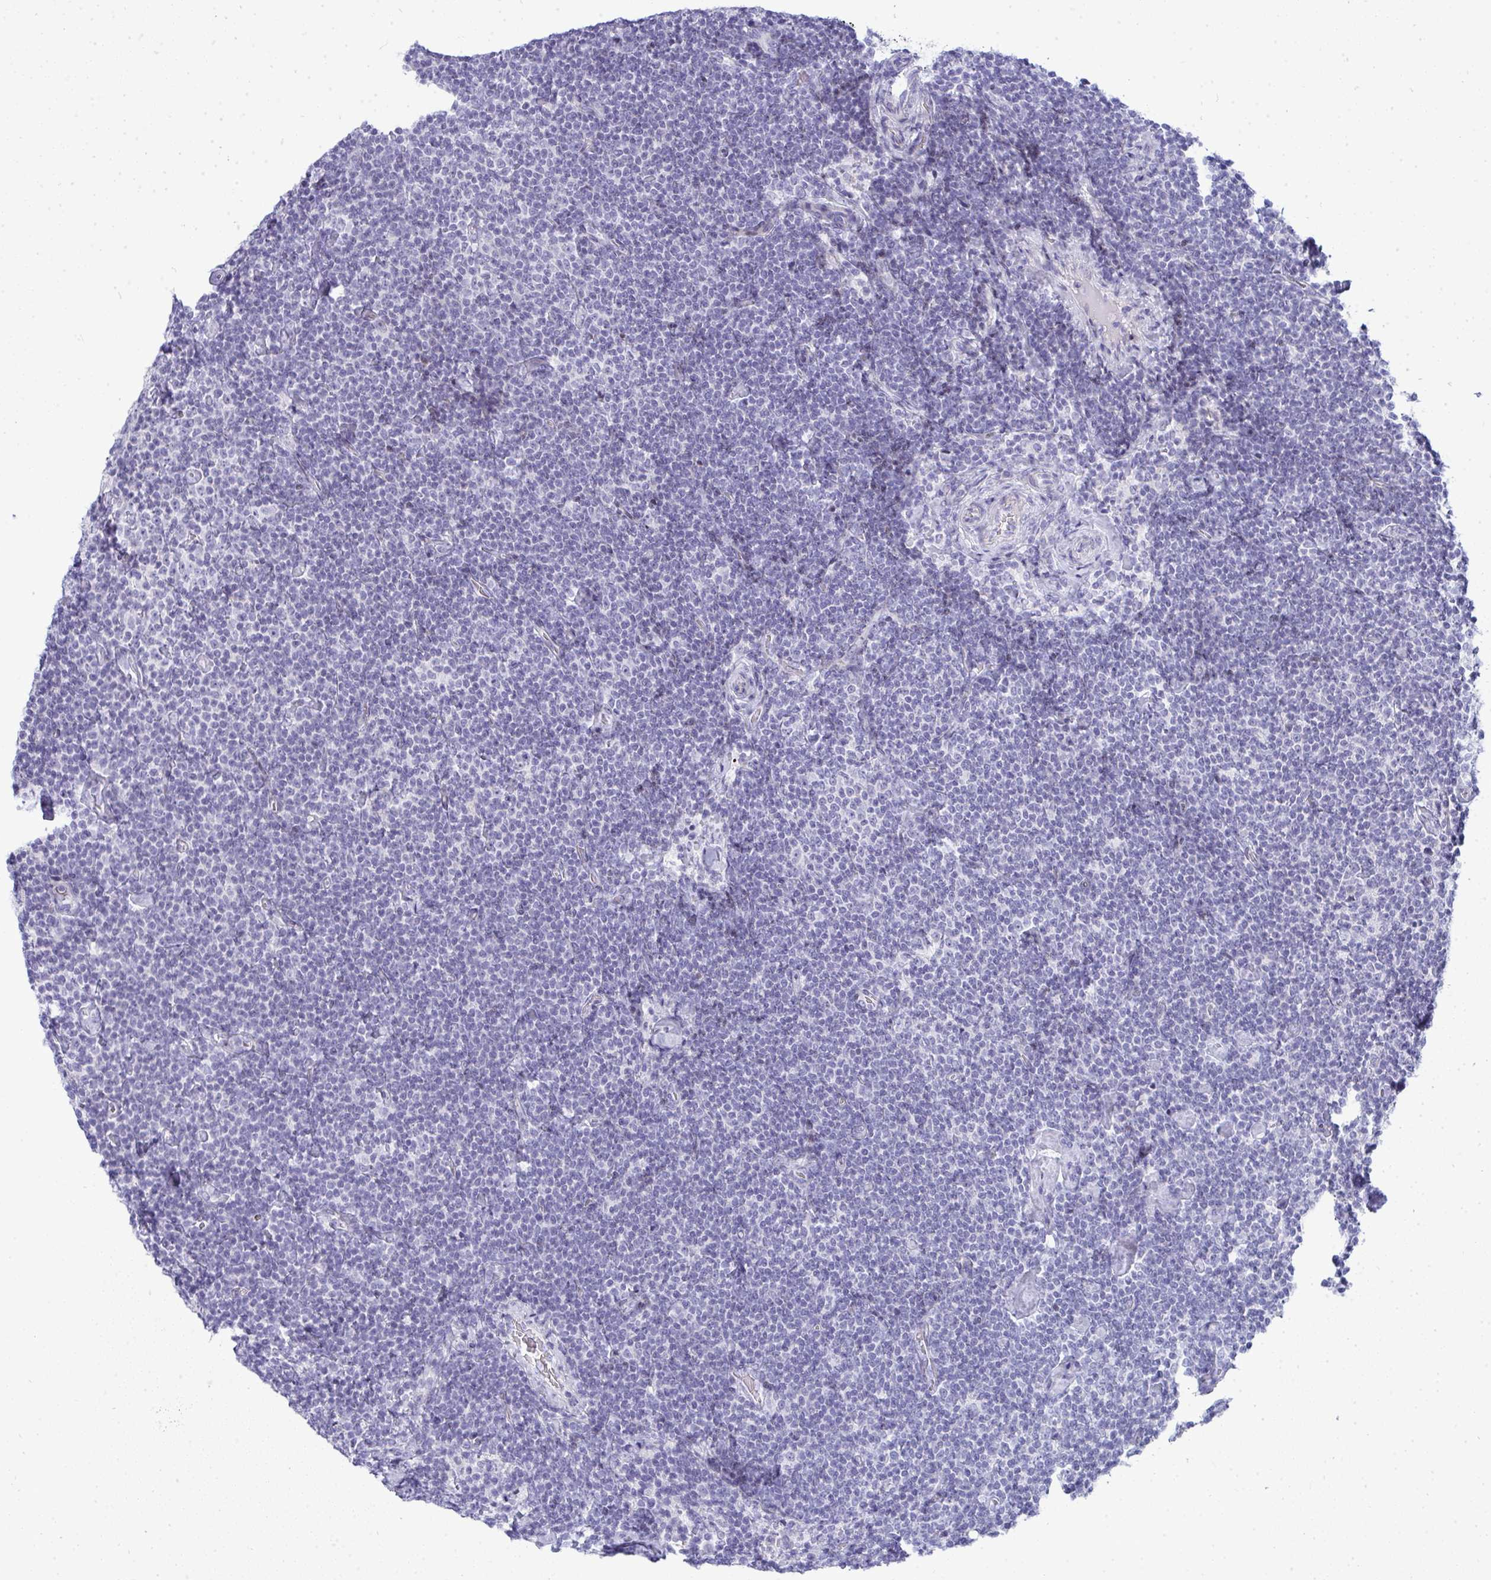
{"staining": {"intensity": "negative", "quantity": "none", "location": "none"}, "tissue": "lymphoma", "cell_type": "Tumor cells", "image_type": "cancer", "snomed": [{"axis": "morphology", "description": "Malignant lymphoma, non-Hodgkin's type, Low grade"}, {"axis": "topography", "description": "Lymph node"}], "caption": "Tumor cells are negative for protein expression in human lymphoma.", "gene": "ZNF182", "patient": {"sex": "male", "age": 81}}